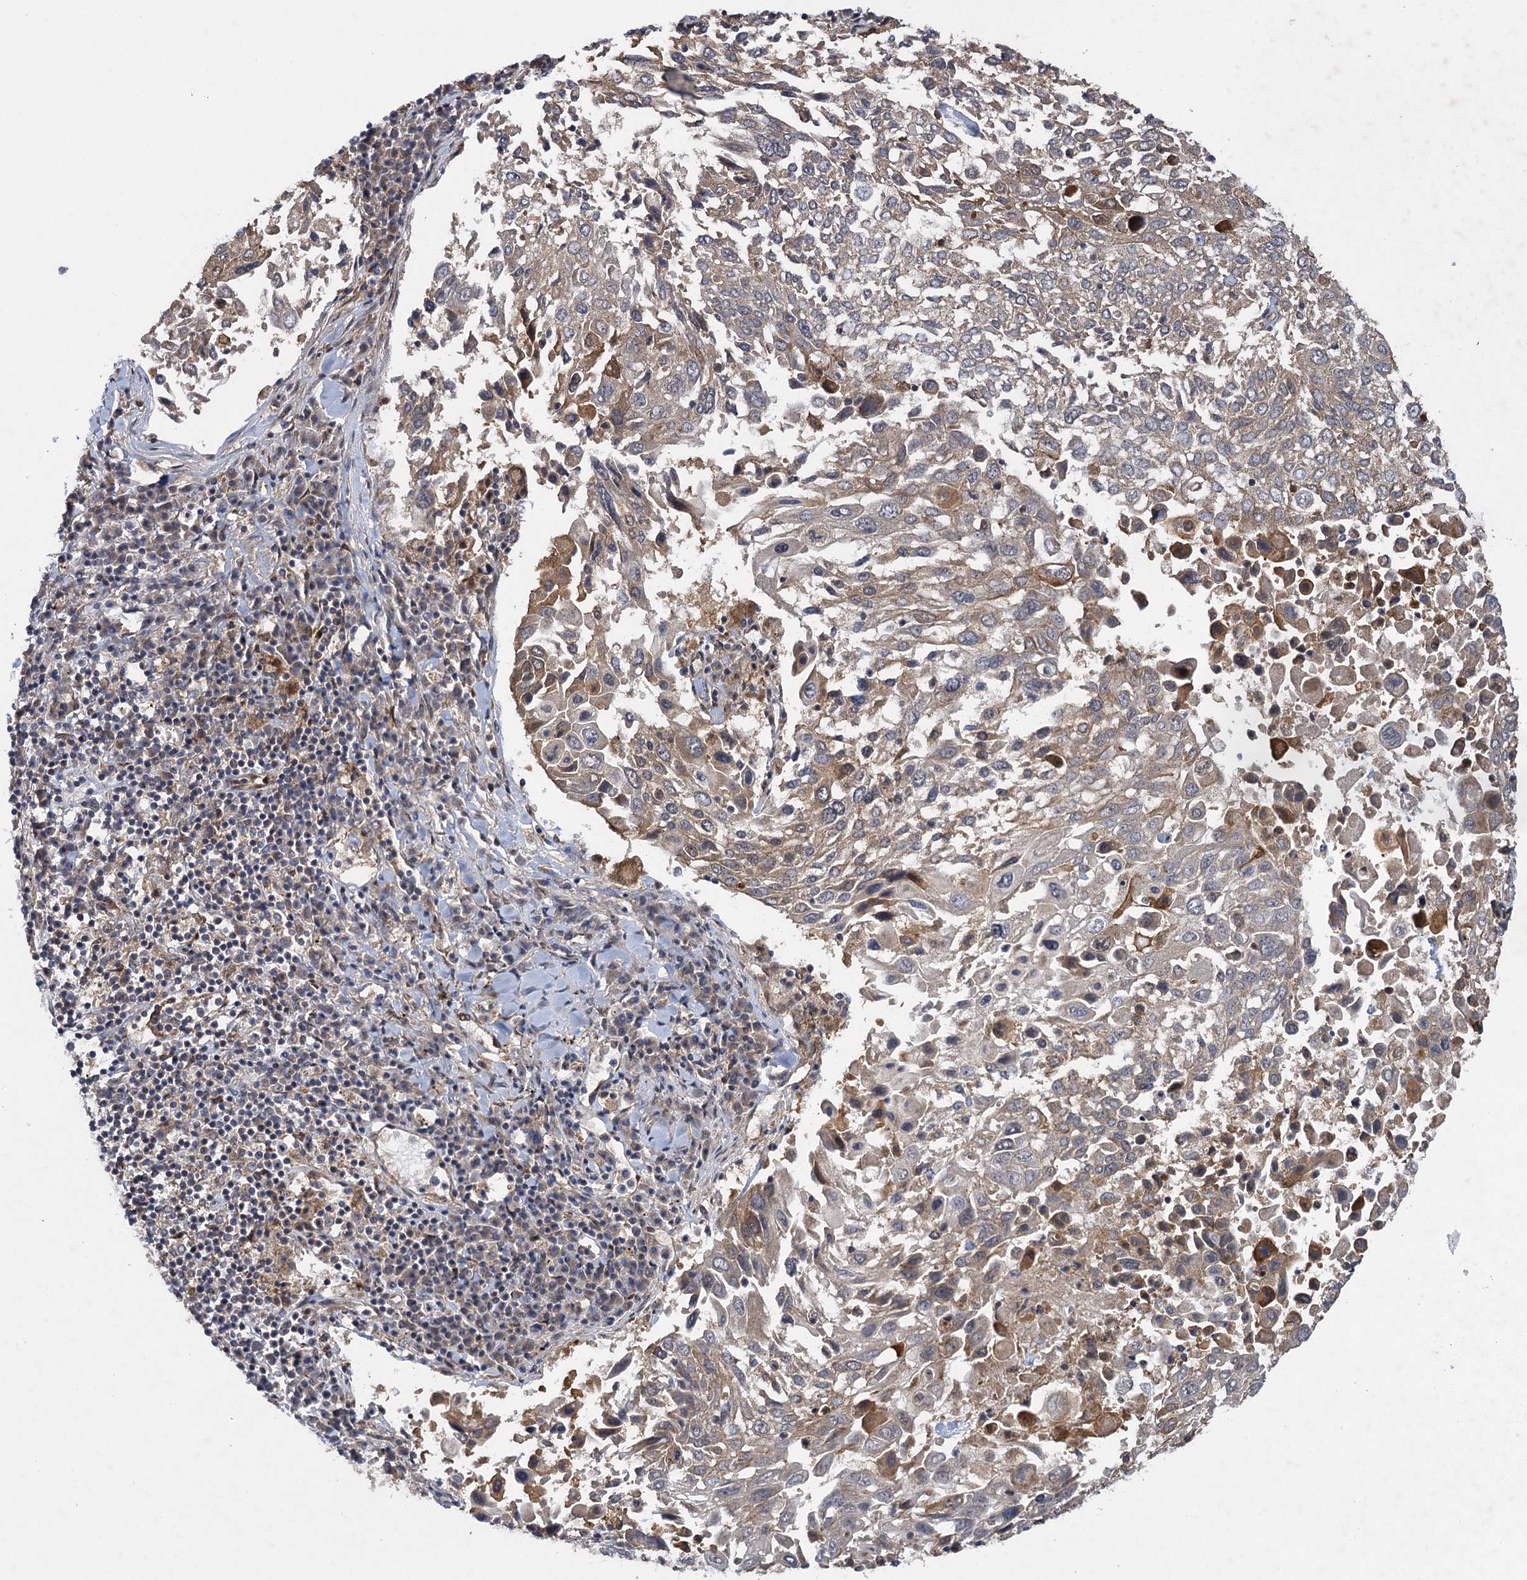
{"staining": {"intensity": "negative", "quantity": "none", "location": "none"}, "tissue": "lung cancer", "cell_type": "Tumor cells", "image_type": "cancer", "snomed": [{"axis": "morphology", "description": "Squamous cell carcinoma, NOS"}, {"axis": "topography", "description": "Lung"}], "caption": "Squamous cell carcinoma (lung) stained for a protein using immunohistochemistry demonstrates no expression tumor cells.", "gene": "HAUS1", "patient": {"sex": "male", "age": 65}}